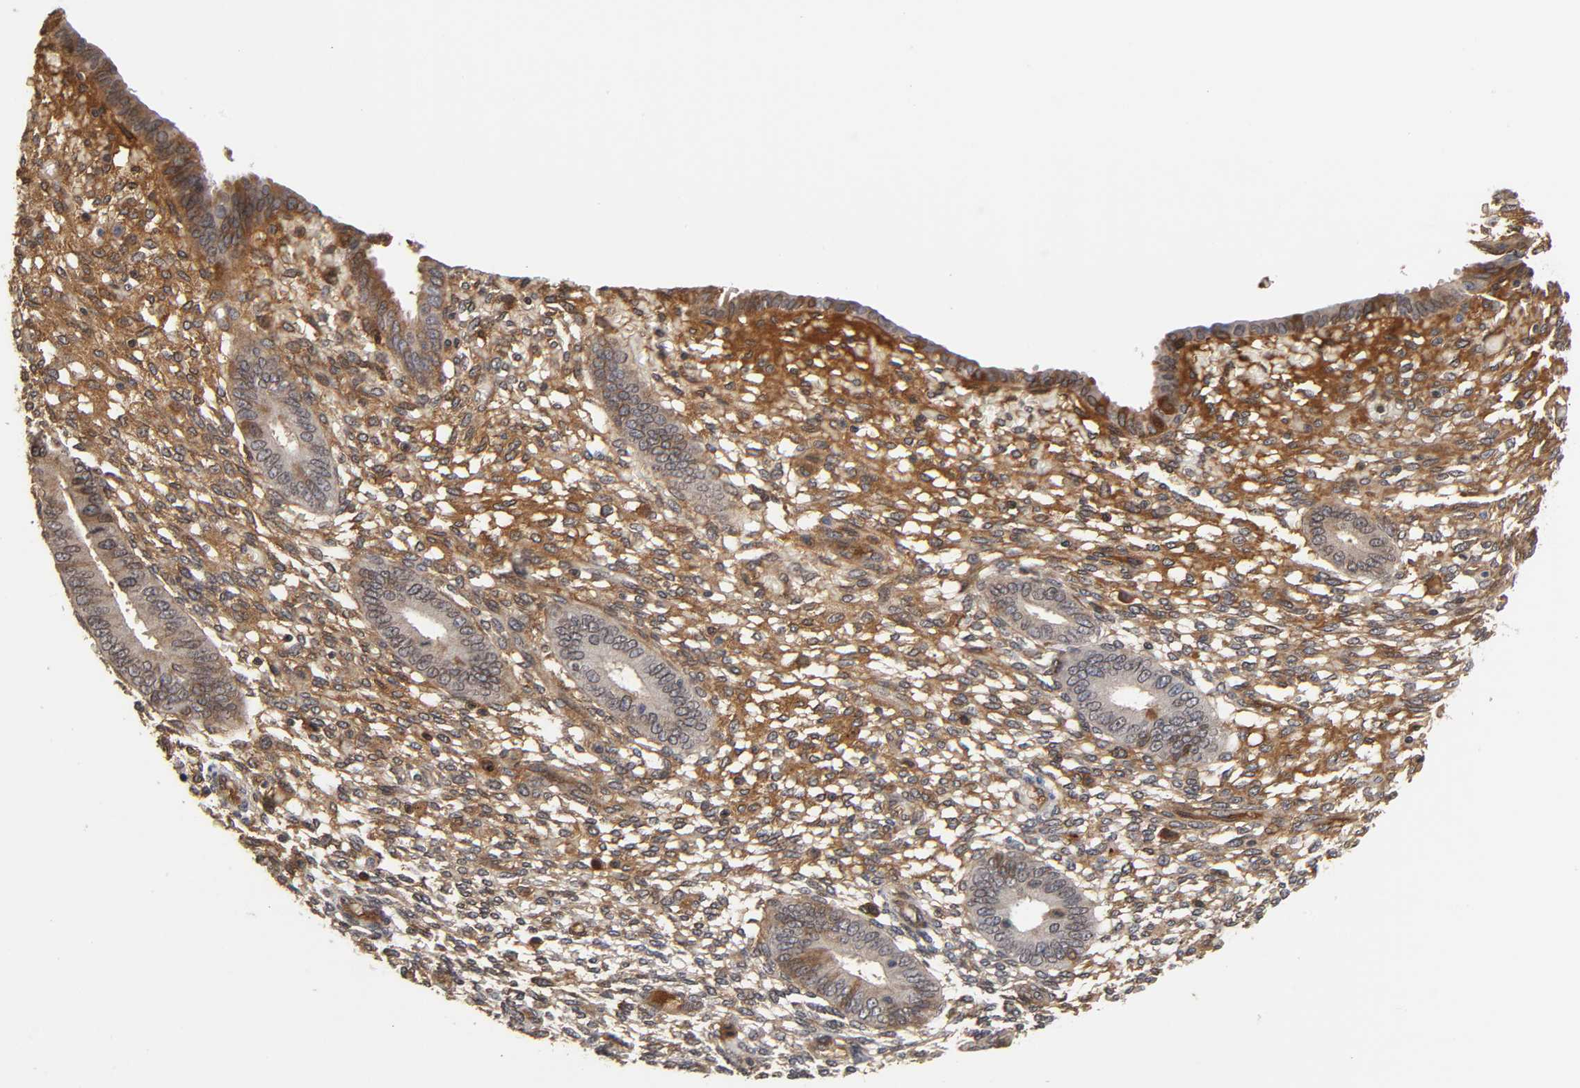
{"staining": {"intensity": "strong", "quantity": "25%-75%", "location": "cytoplasmic/membranous,nuclear"}, "tissue": "endometrium", "cell_type": "Cells in endometrial stroma", "image_type": "normal", "snomed": [{"axis": "morphology", "description": "Normal tissue, NOS"}, {"axis": "topography", "description": "Endometrium"}], "caption": "Protein expression analysis of unremarkable endometrium shows strong cytoplasmic/membranous,nuclear expression in approximately 25%-75% of cells in endometrial stroma.", "gene": "CPN2", "patient": {"sex": "female", "age": 42}}